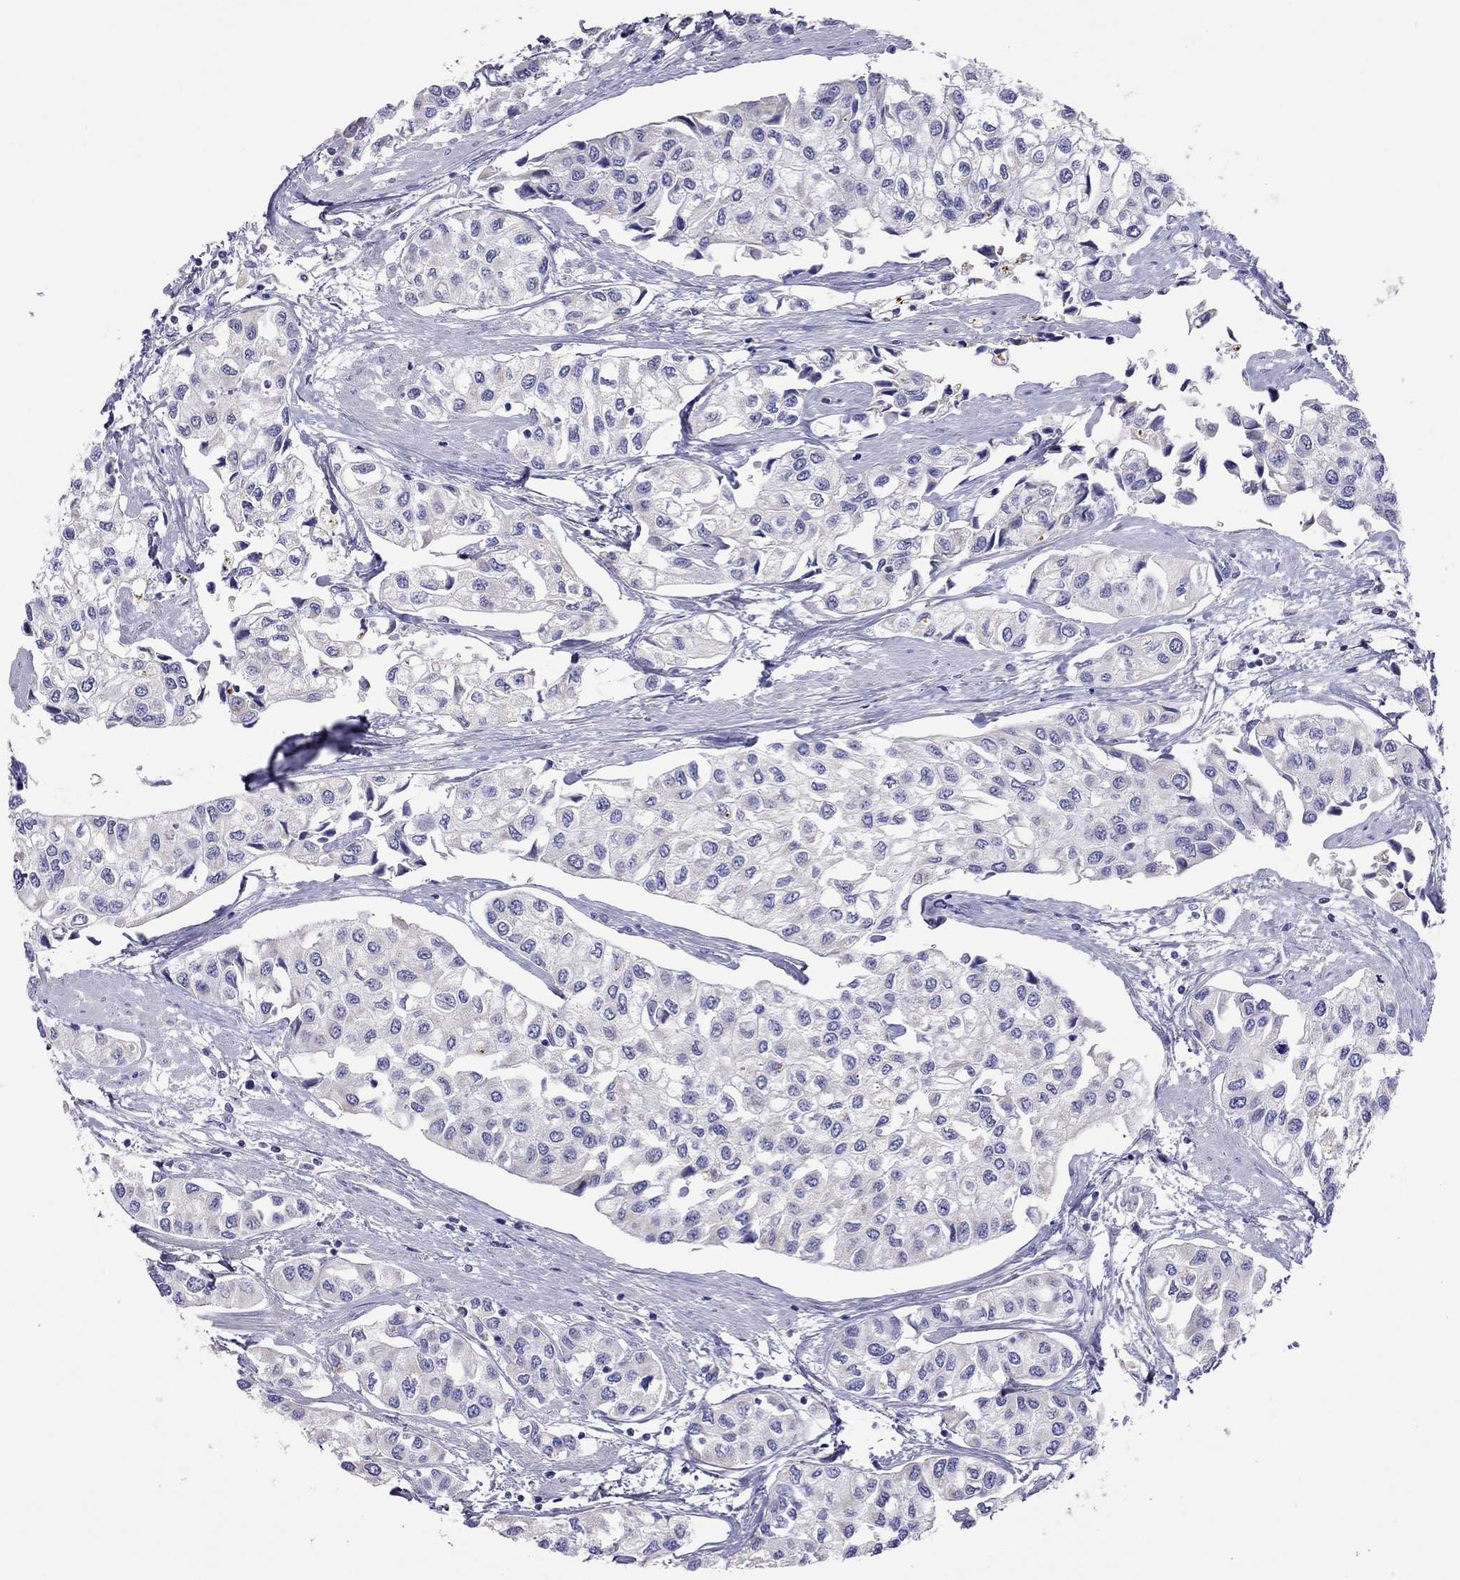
{"staining": {"intensity": "negative", "quantity": "none", "location": "none"}, "tissue": "urothelial cancer", "cell_type": "Tumor cells", "image_type": "cancer", "snomed": [{"axis": "morphology", "description": "Urothelial carcinoma, High grade"}, {"axis": "topography", "description": "Urinary bladder"}], "caption": "Photomicrograph shows no significant protein positivity in tumor cells of urothelial cancer. Nuclei are stained in blue.", "gene": "COL9A1", "patient": {"sex": "male", "age": 73}}